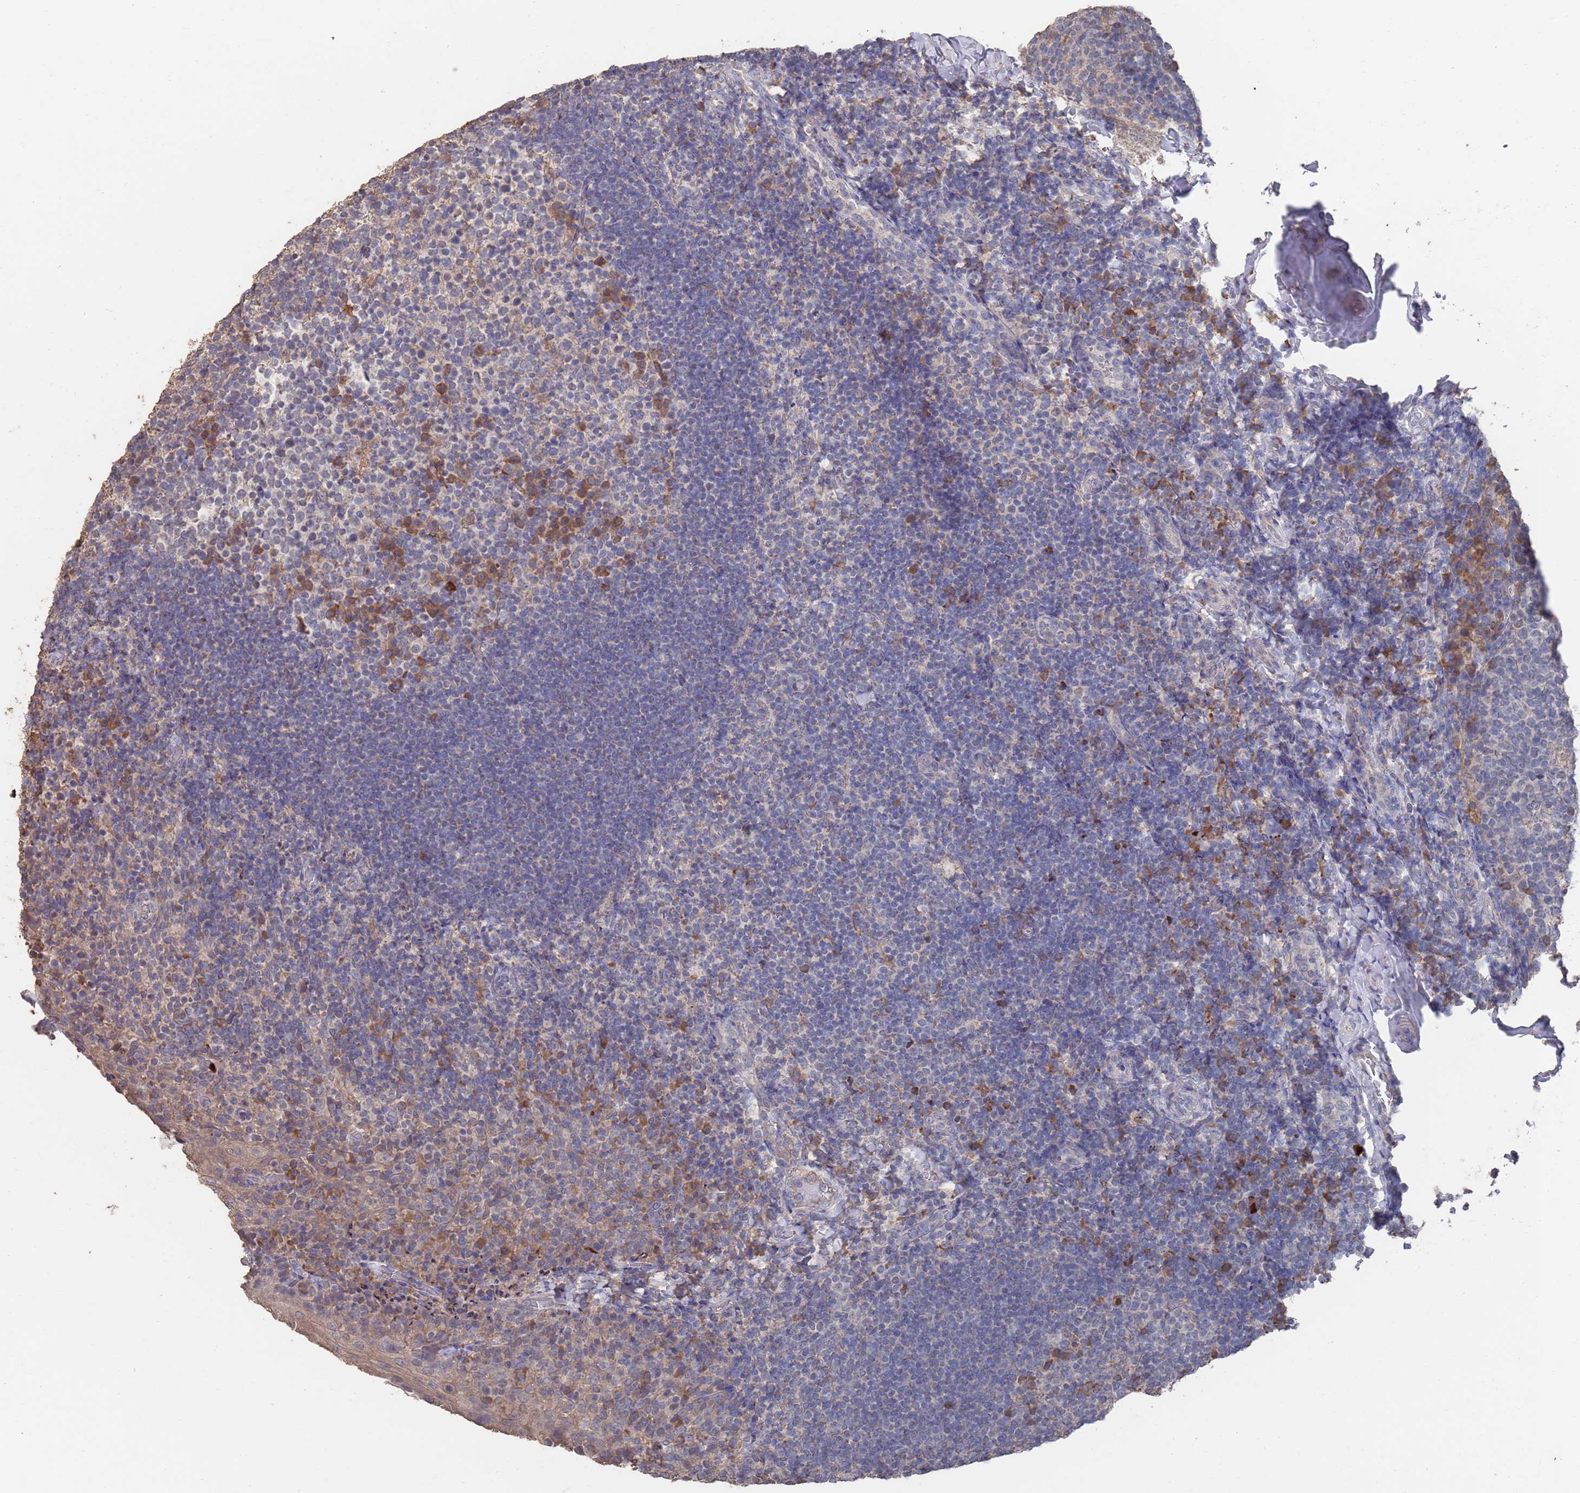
{"staining": {"intensity": "moderate", "quantity": "<25%", "location": "cytoplasmic/membranous"}, "tissue": "tonsil", "cell_type": "Germinal center cells", "image_type": "normal", "snomed": [{"axis": "morphology", "description": "Normal tissue, NOS"}, {"axis": "topography", "description": "Tonsil"}], "caption": "Immunohistochemical staining of benign tonsil exhibits <25% levels of moderate cytoplasmic/membranous protein staining in about <25% of germinal center cells.", "gene": "BTBD18", "patient": {"sex": "female", "age": 10}}